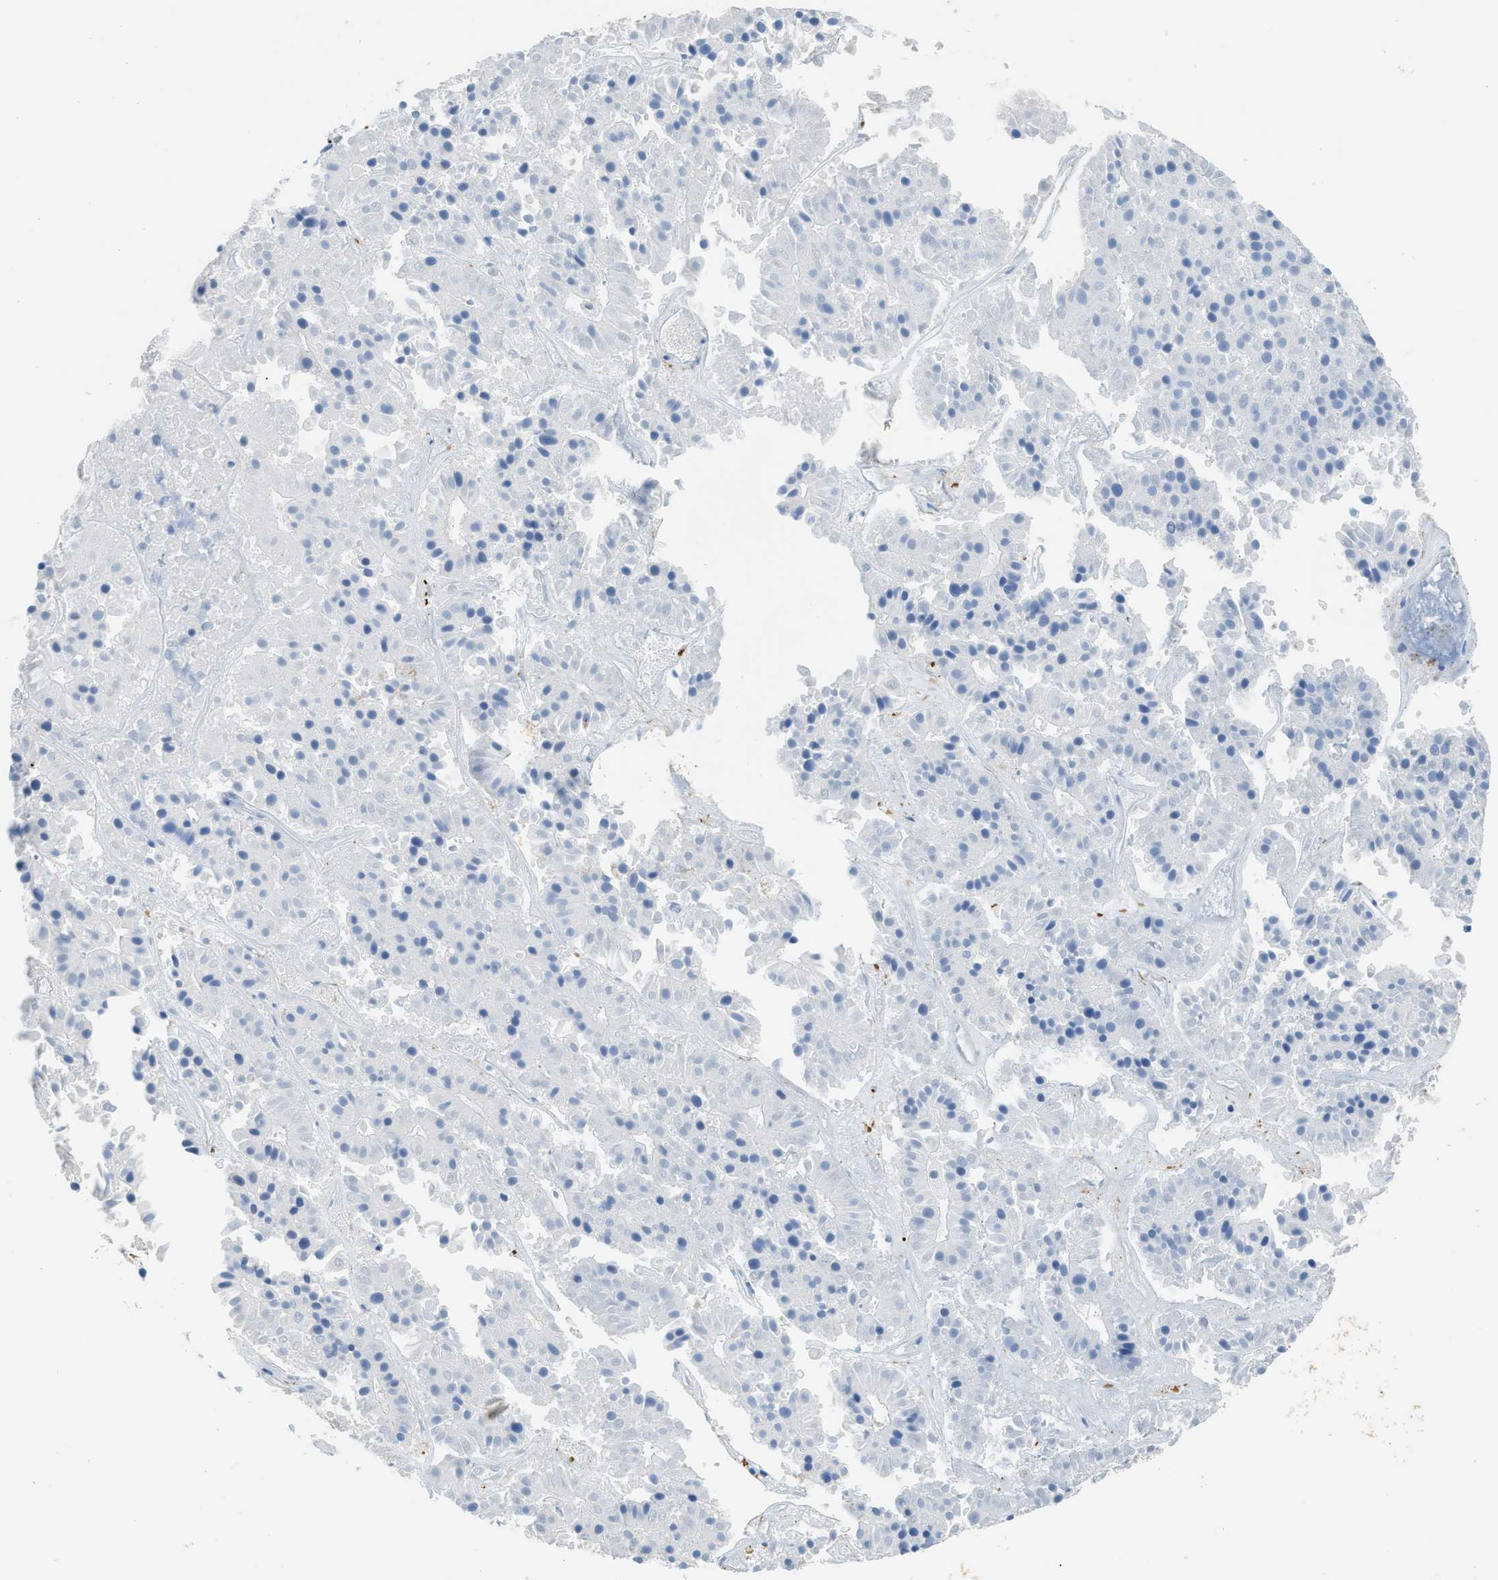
{"staining": {"intensity": "negative", "quantity": "none", "location": "none"}, "tissue": "pancreatic cancer", "cell_type": "Tumor cells", "image_type": "cancer", "snomed": [{"axis": "morphology", "description": "Adenocarcinoma, NOS"}, {"axis": "topography", "description": "Pancreas"}], "caption": "IHC photomicrograph of pancreatic adenocarcinoma stained for a protein (brown), which exhibits no staining in tumor cells. Nuclei are stained in blue.", "gene": "ZSWIM5", "patient": {"sex": "male", "age": 50}}